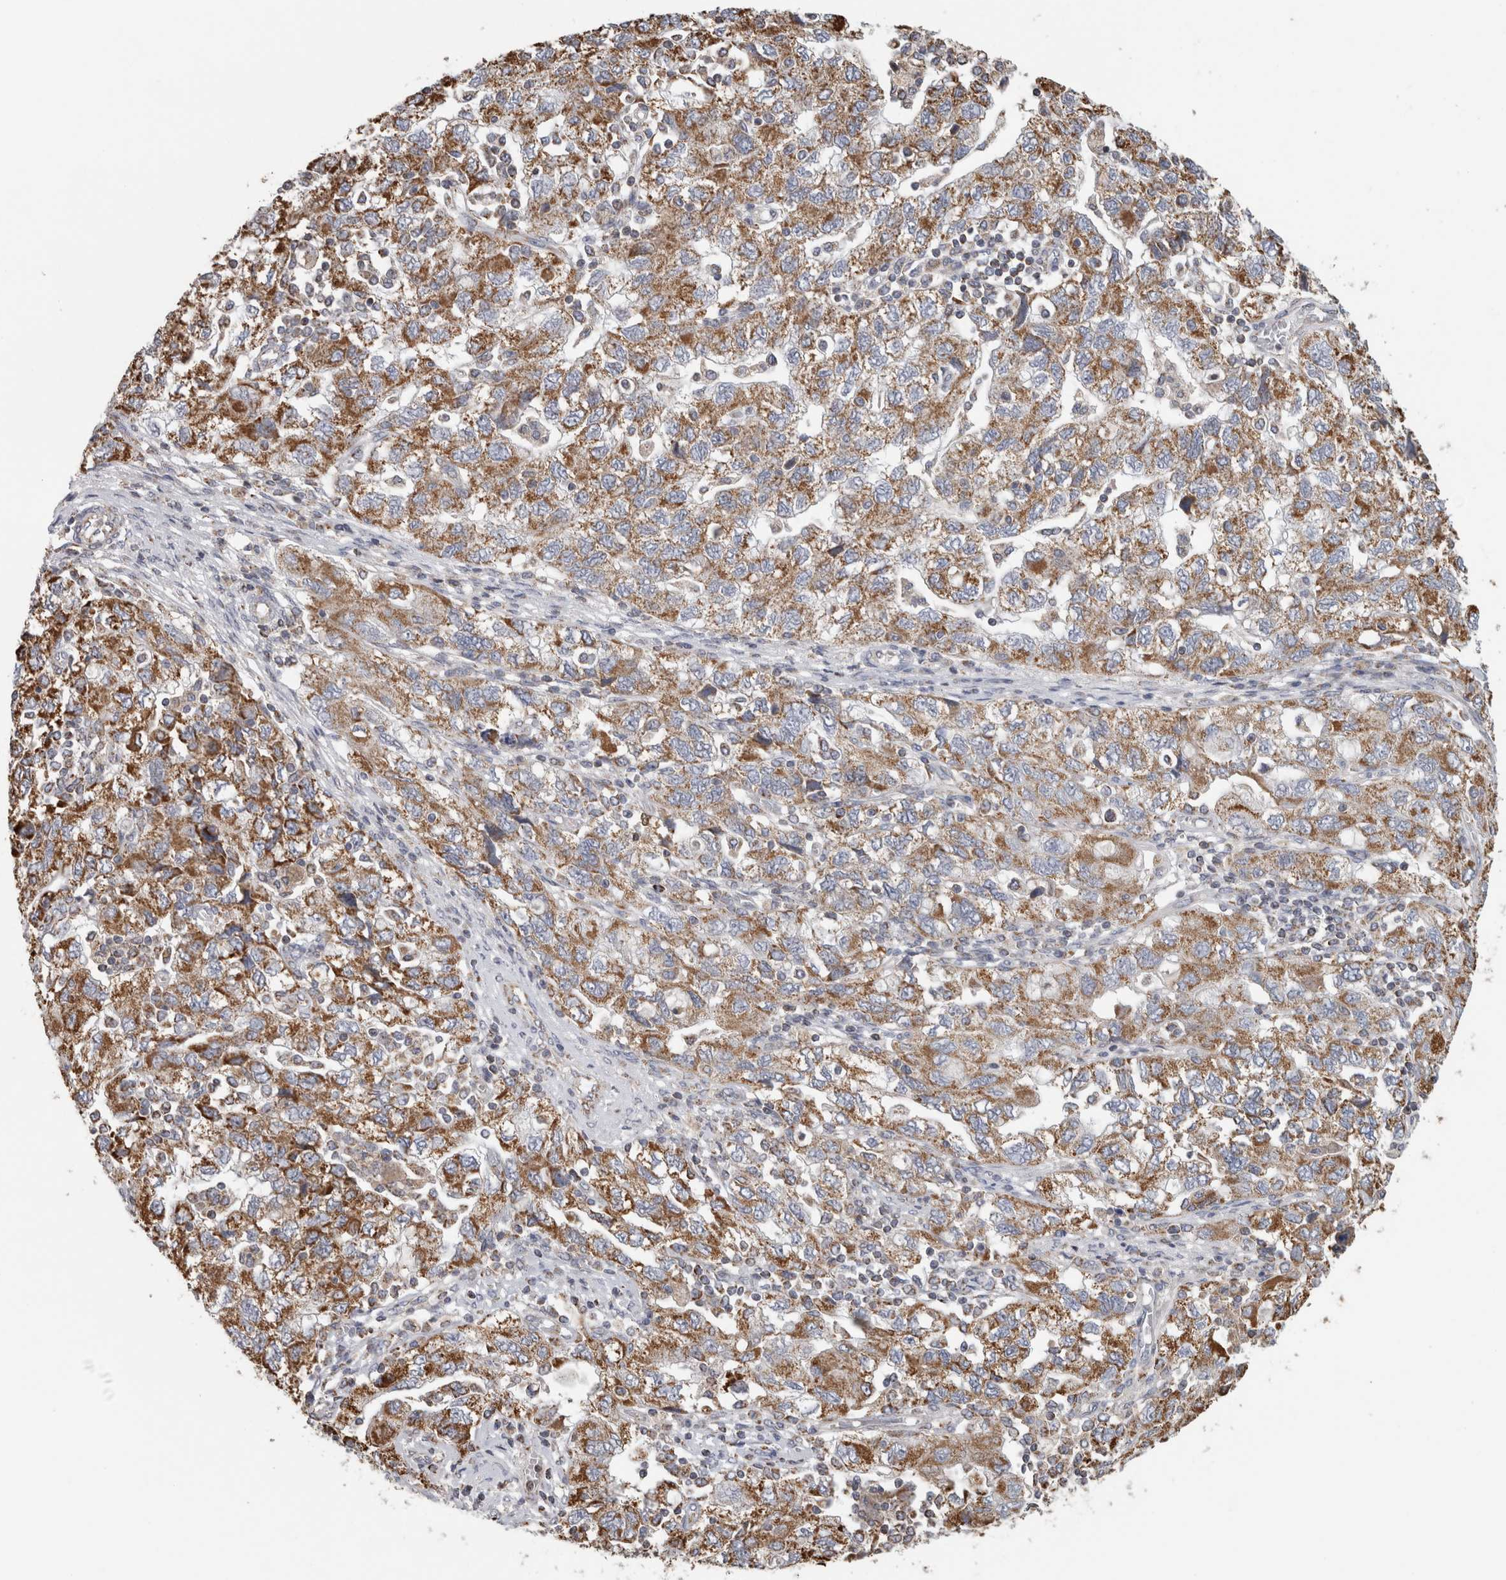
{"staining": {"intensity": "moderate", "quantity": ">75%", "location": "cytoplasmic/membranous"}, "tissue": "ovarian cancer", "cell_type": "Tumor cells", "image_type": "cancer", "snomed": [{"axis": "morphology", "description": "Carcinoma, NOS"}, {"axis": "morphology", "description": "Cystadenocarcinoma, serous, NOS"}, {"axis": "topography", "description": "Ovary"}], "caption": "A brown stain shows moderate cytoplasmic/membranous staining of a protein in serous cystadenocarcinoma (ovarian) tumor cells. Immunohistochemistry (ihc) stains the protein of interest in brown and the nuclei are stained blue.", "gene": "ST8SIA1", "patient": {"sex": "female", "age": 69}}